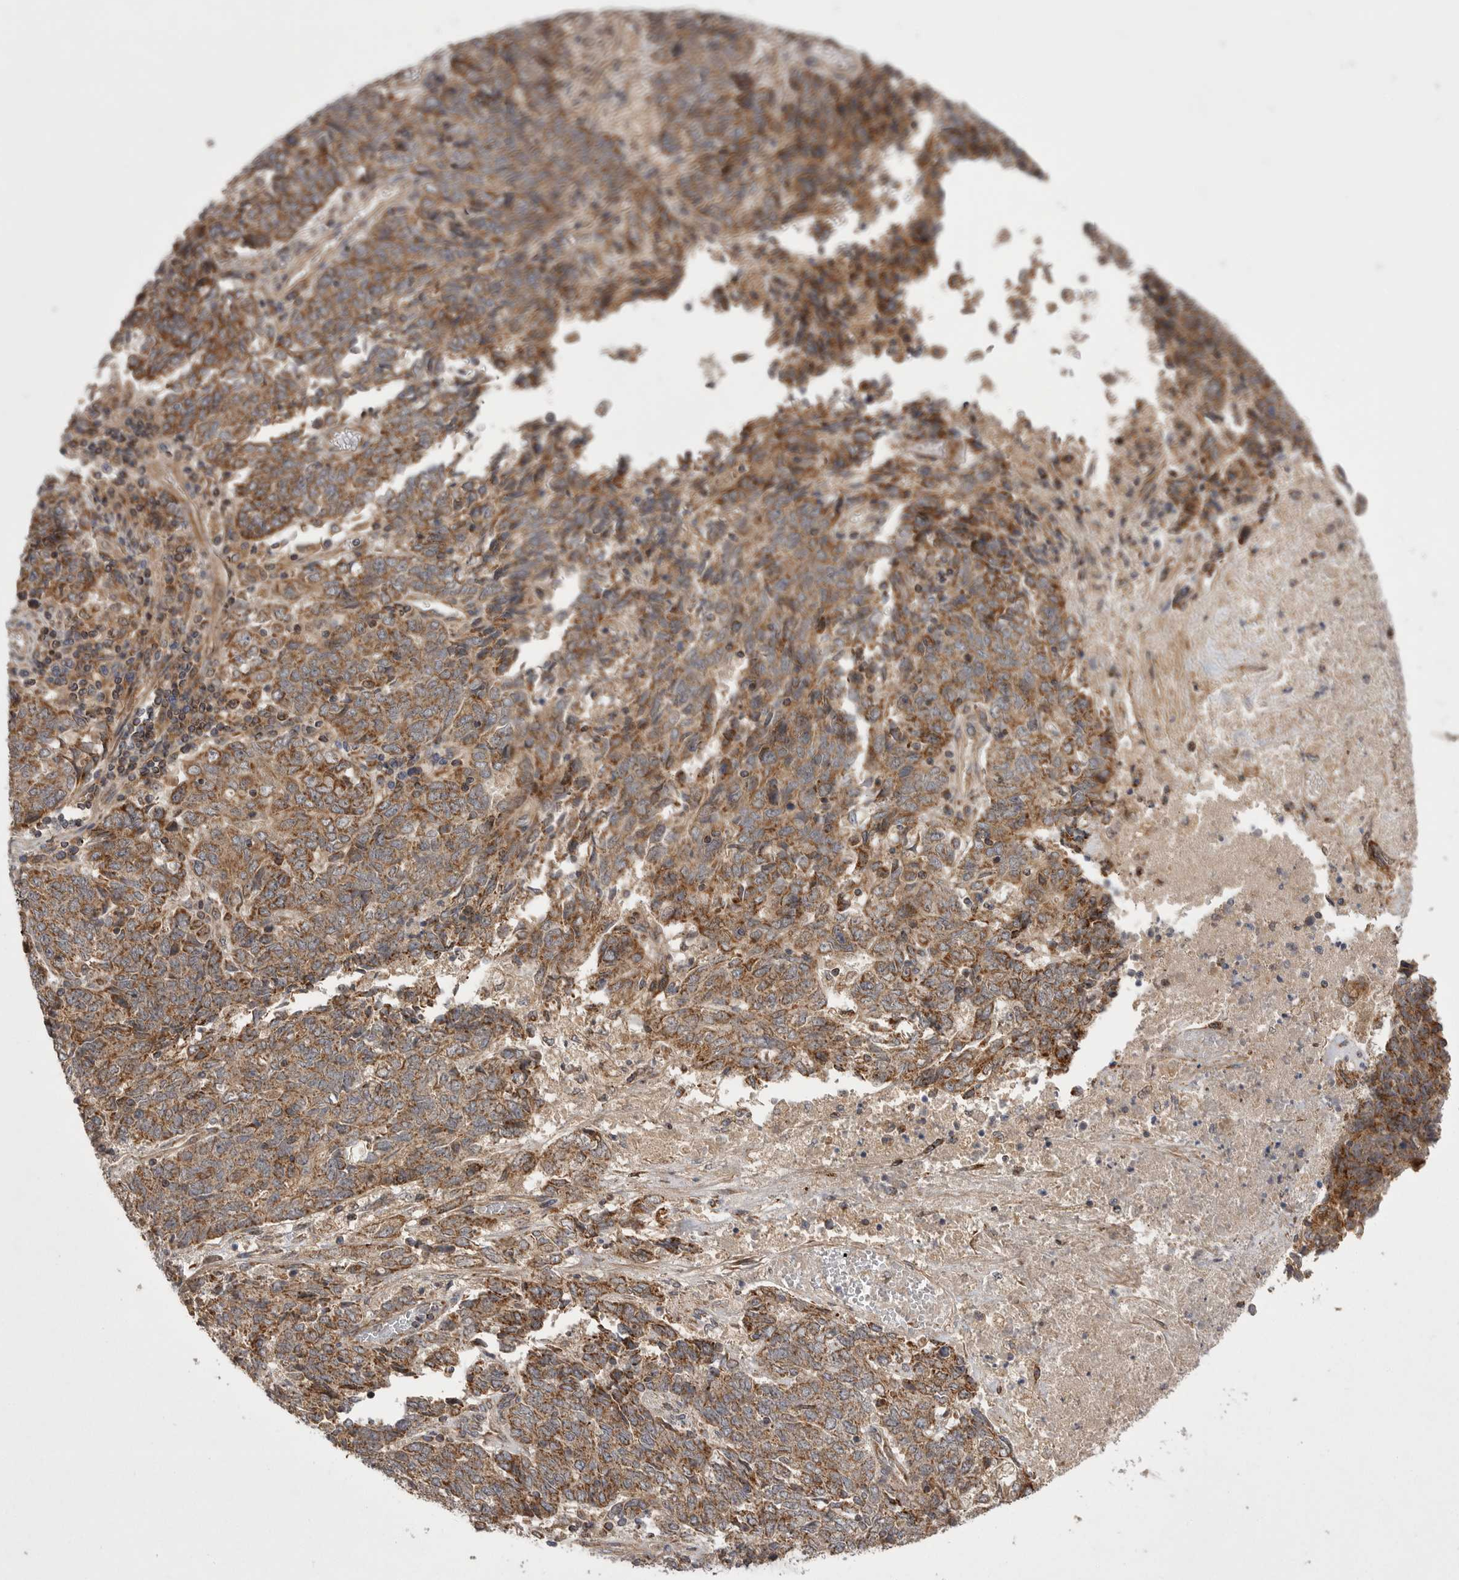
{"staining": {"intensity": "moderate", "quantity": ">75%", "location": "cytoplasmic/membranous"}, "tissue": "endometrial cancer", "cell_type": "Tumor cells", "image_type": "cancer", "snomed": [{"axis": "morphology", "description": "Adenocarcinoma, NOS"}, {"axis": "topography", "description": "Endometrium"}], "caption": "DAB immunohistochemical staining of endometrial cancer (adenocarcinoma) displays moderate cytoplasmic/membranous protein staining in approximately >75% of tumor cells.", "gene": "KYAT3", "patient": {"sex": "female", "age": 80}}